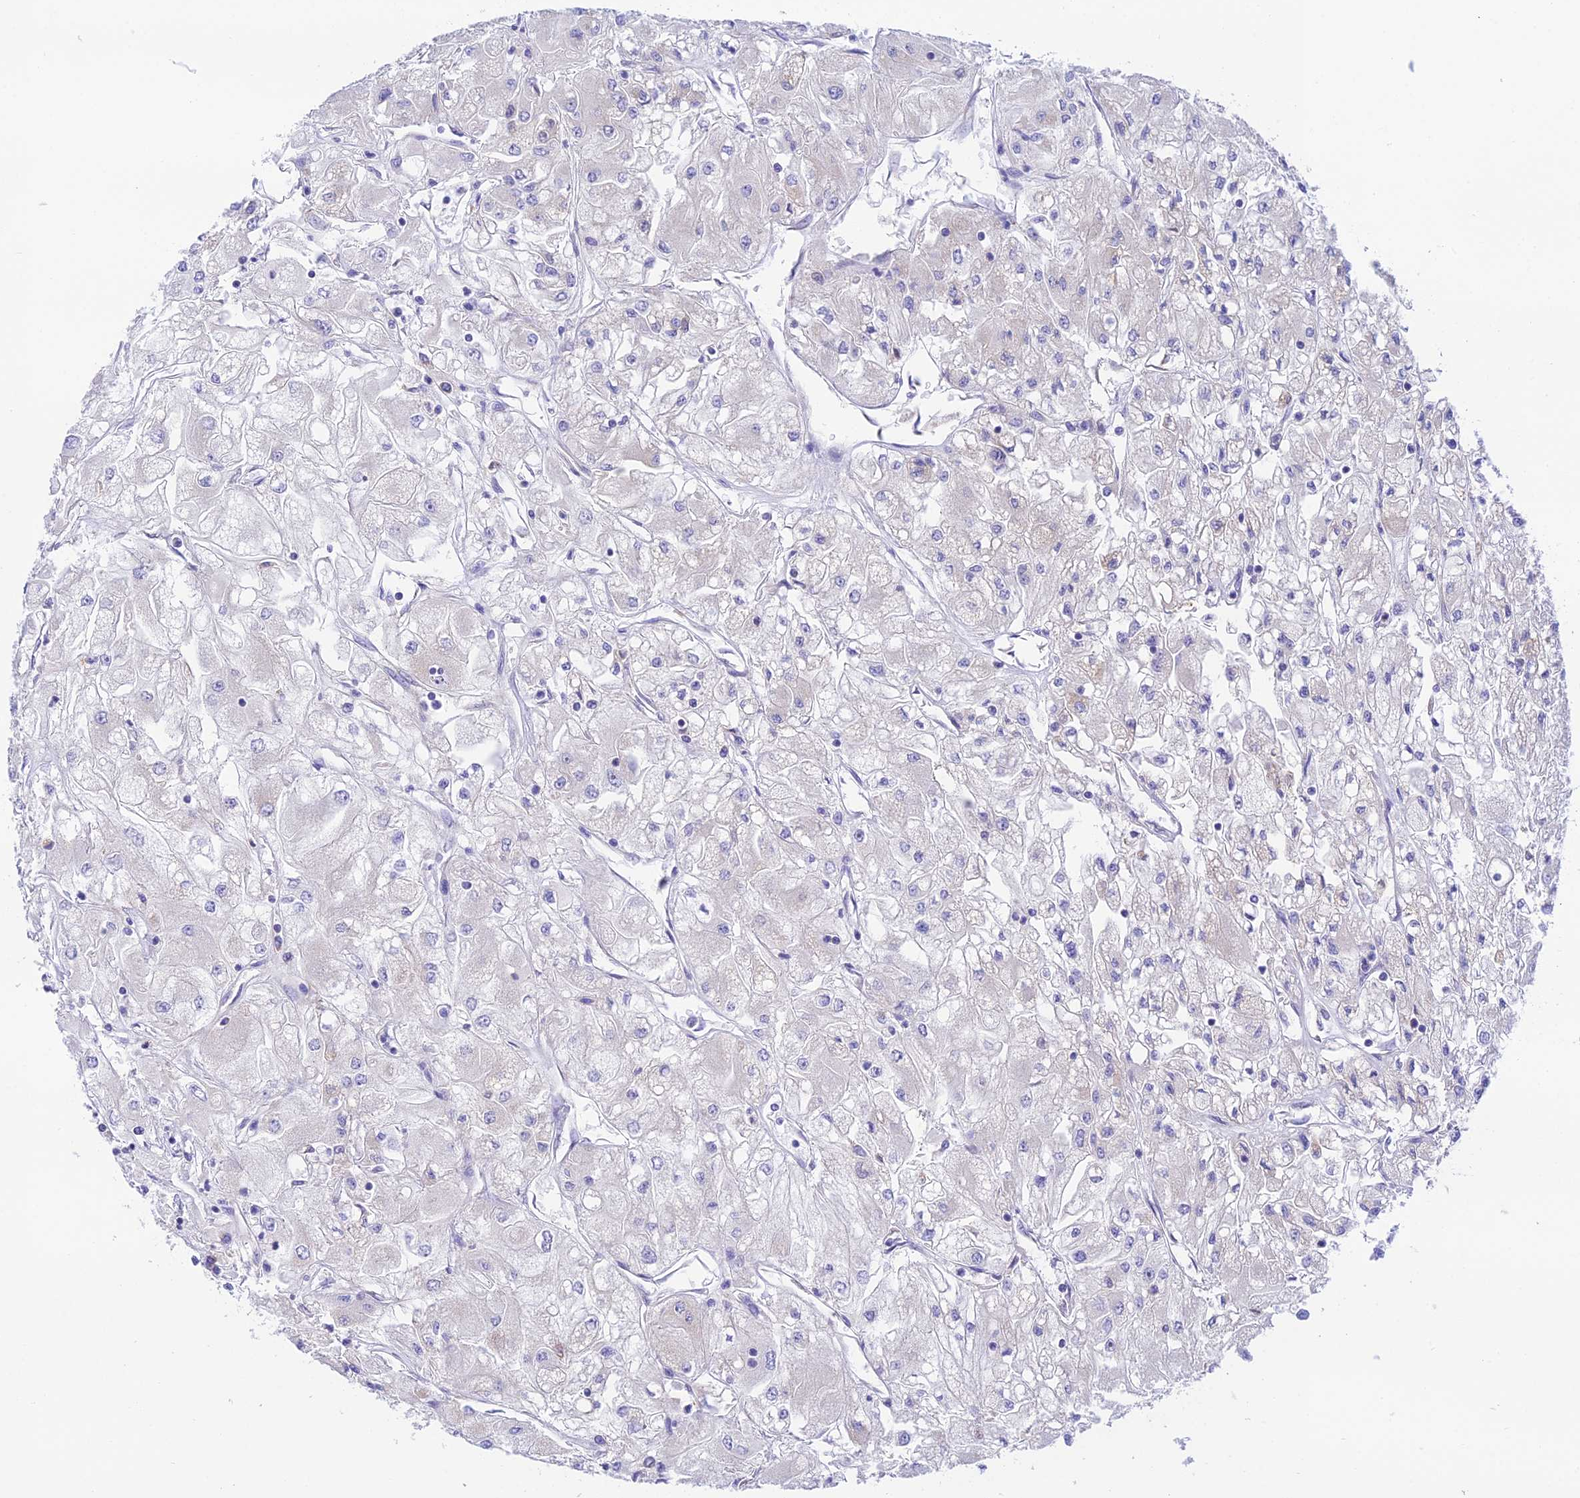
{"staining": {"intensity": "negative", "quantity": "none", "location": "none"}, "tissue": "renal cancer", "cell_type": "Tumor cells", "image_type": "cancer", "snomed": [{"axis": "morphology", "description": "Adenocarcinoma, NOS"}, {"axis": "topography", "description": "Kidney"}], "caption": "The immunohistochemistry (IHC) image has no significant positivity in tumor cells of renal cancer tissue. (DAB immunohistochemistry with hematoxylin counter stain).", "gene": "HSDL2", "patient": {"sex": "male", "age": 80}}